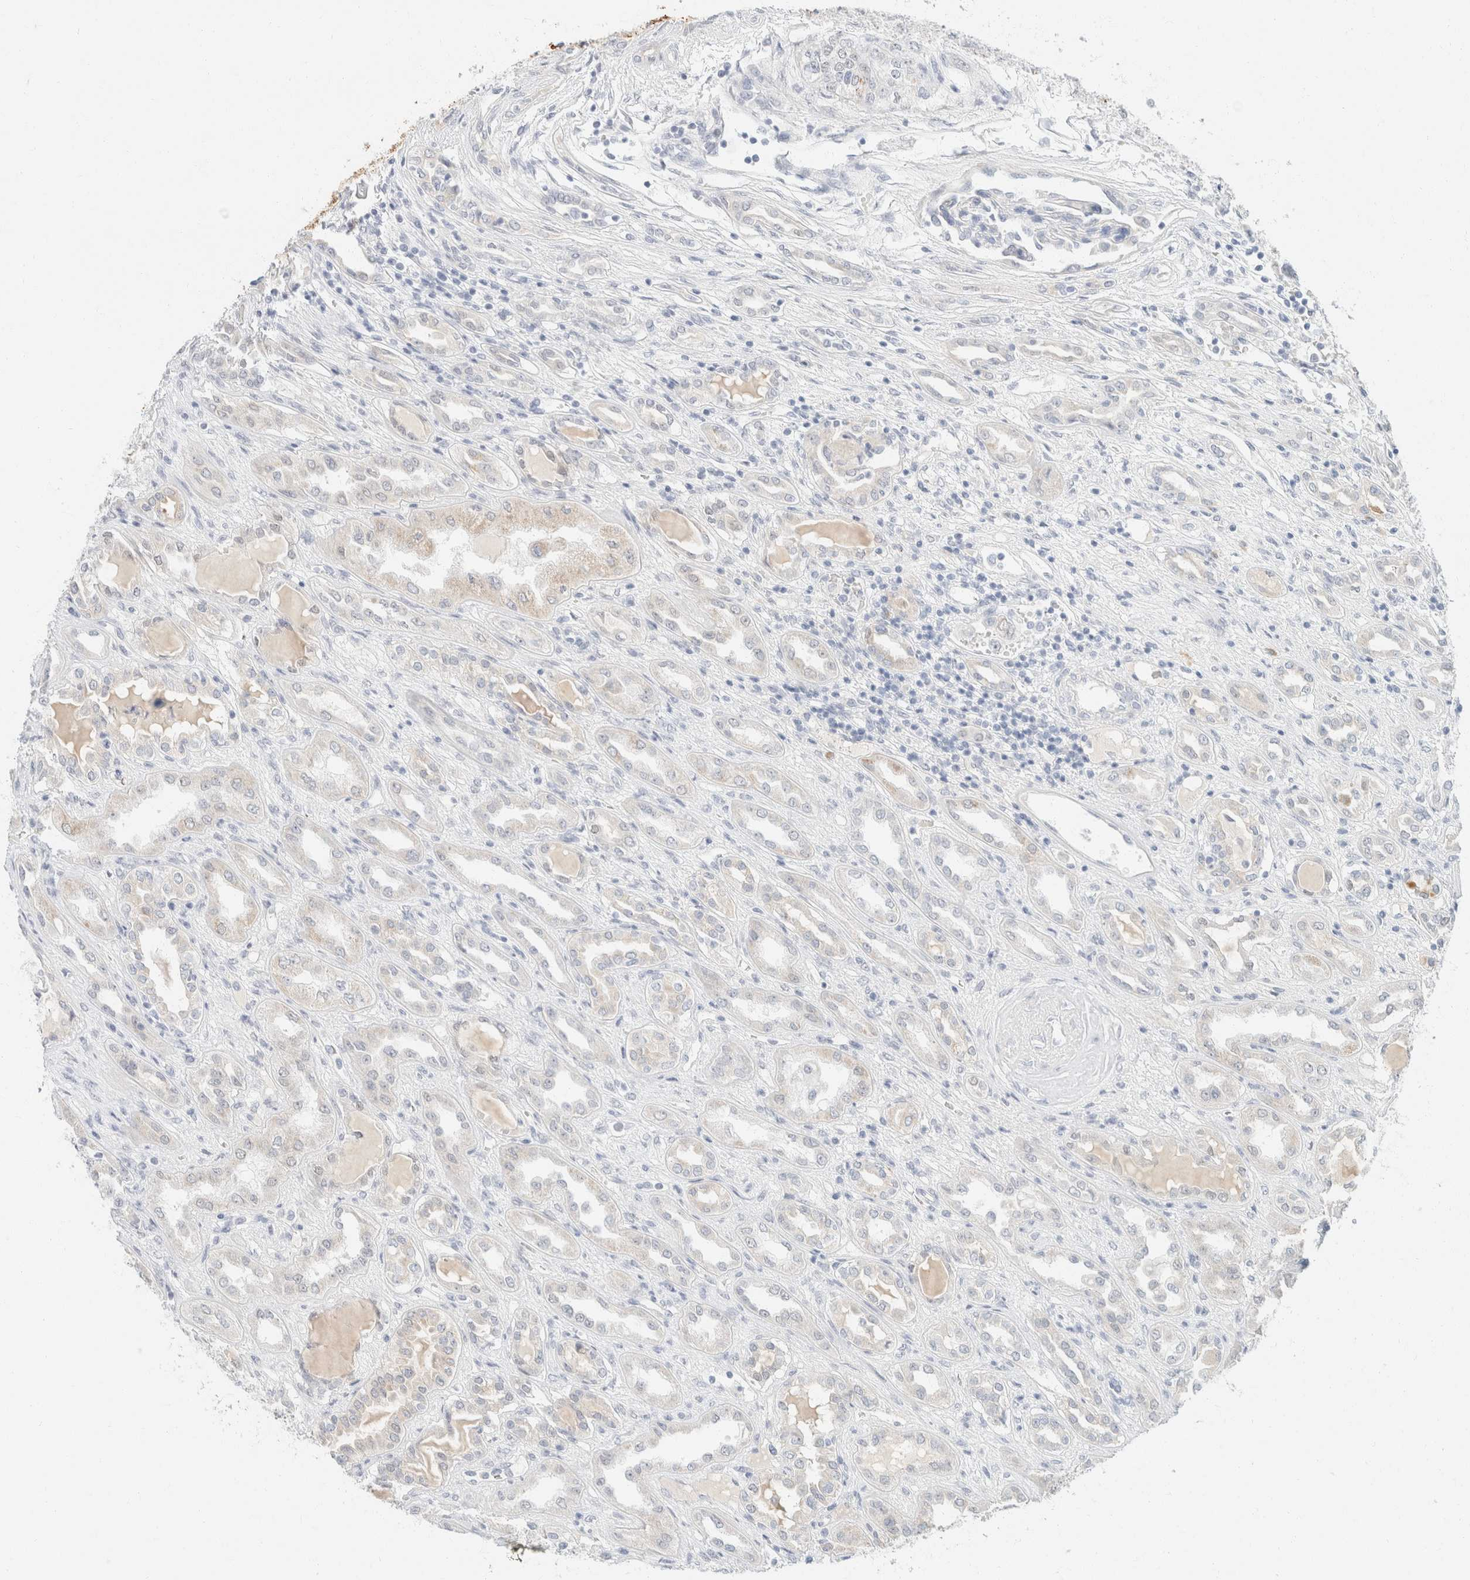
{"staining": {"intensity": "negative", "quantity": "none", "location": "none"}, "tissue": "renal cancer", "cell_type": "Tumor cells", "image_type": "cancer", "snomed": [{"axis": "morphology", "description": "Adenocarcinoma, NOS"}, {"axis": "topography", "description": "Kidney"}], "caption": "Immunohistochemical staining of renal adenocarcinoma shows no significant staining in tumor cells. (IHC, brightfield microscopy, high magnification).", "gene": "KRT20", "patient": {"sex": "female", "age": 54}}